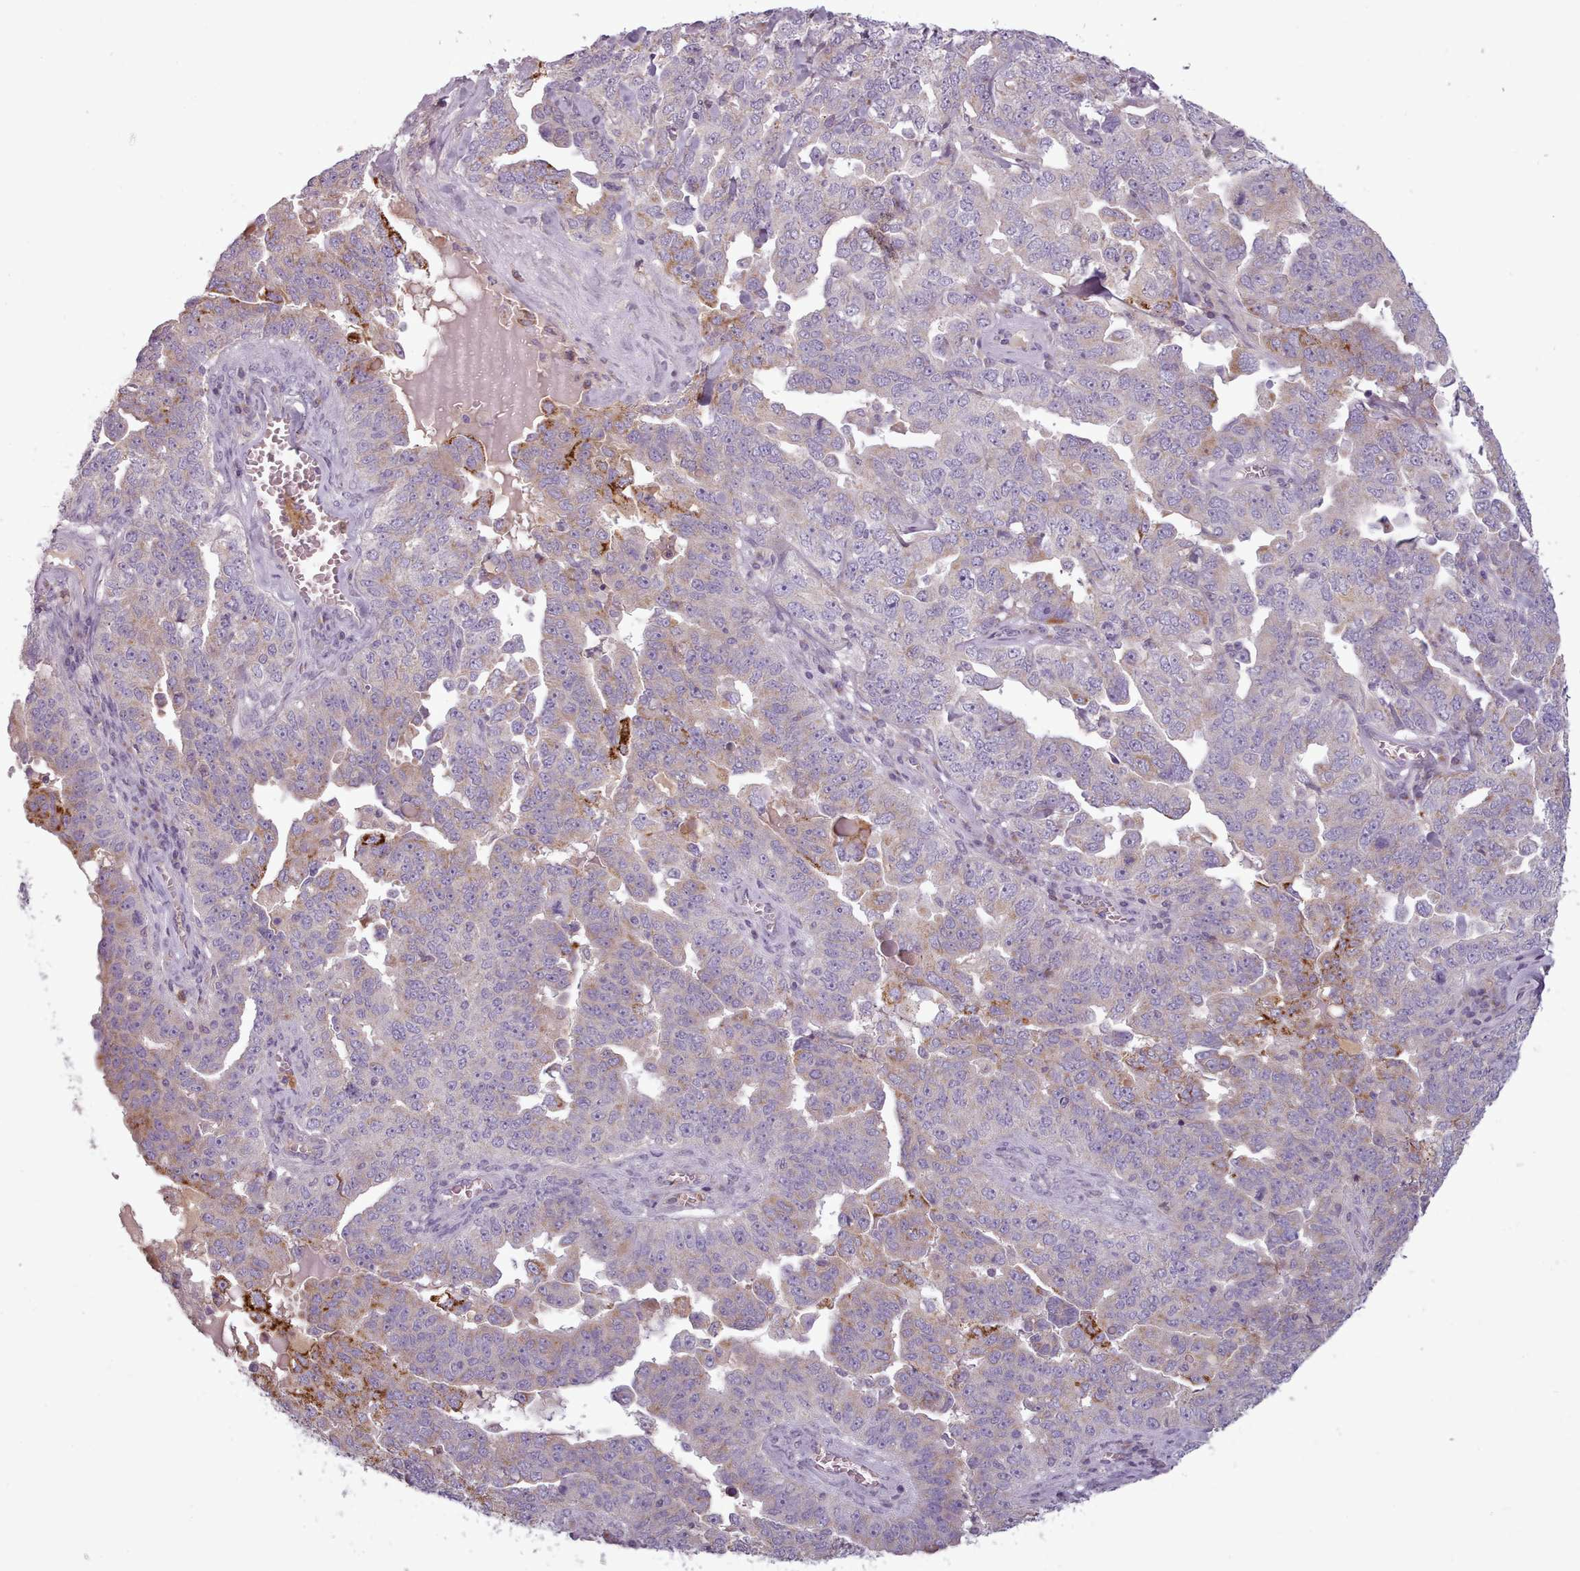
{"staining": {"intensity": "moderate", "quantity": "<25%", "location": "cytoplasmic/membranous"}, "tissue": "ovarian cancer", "cell_type": "Tumor cells", "image_type": "cancer", "snomed": [{"axis": "morphology", "description": "Carcinoma, endometroid"}, {"axis": "topography", "description": "Ovary"}], "caption": "IHC (DAB) staining of human ovarian cancer (endometroid carcinoma) demonstrates moderate cytoplasmic/membranous protein positivity in about <25% of tumor cells.", "gene": "LAPTM5", "patient": {"sex": "female", "age": 62}}